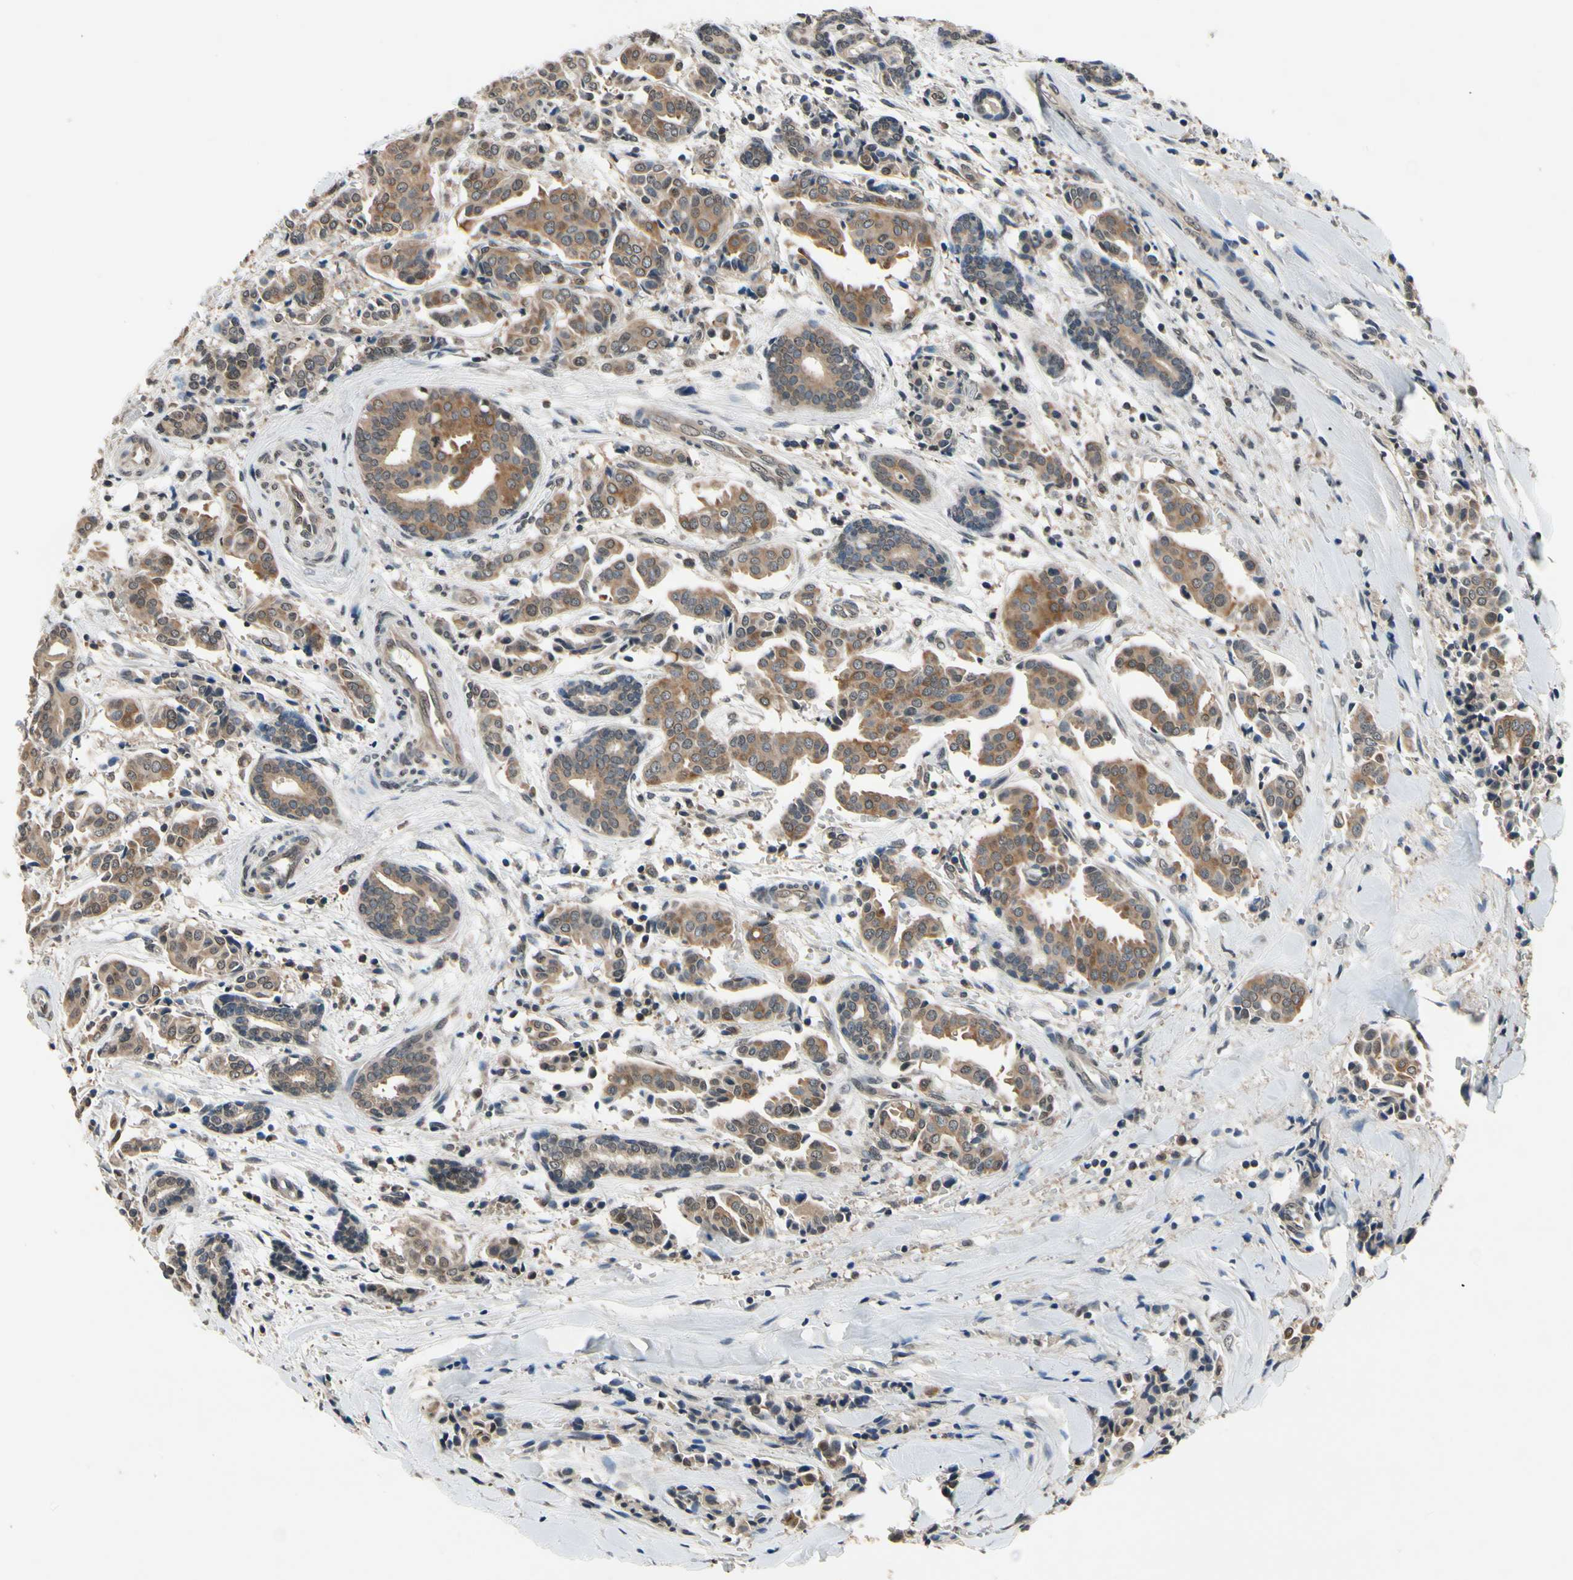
{"staining": {"intensity": "moderate", "quantity": ">75%", "location": "cytoplasmic/membranous"}, "tissue": "head and neck cancer", "cell_type": "Tumor cells", "image_type": "cancer", "snomed": [{"axis": "morphology", "description": "Adenocarcinoma, NOS"}, {"axis": "topography", "description": "Salivary gland"}, {"axis": "topography", "description": "Head-Neck"}], "caption": "Head and neck adenocarcinoma stained with a brown dye exhibits moderate cytoplasmic/membranous positive positivity in about >75% of tumor cells.", "gene": "GCLC", "patient": {"sex": "female", "age": 59}}